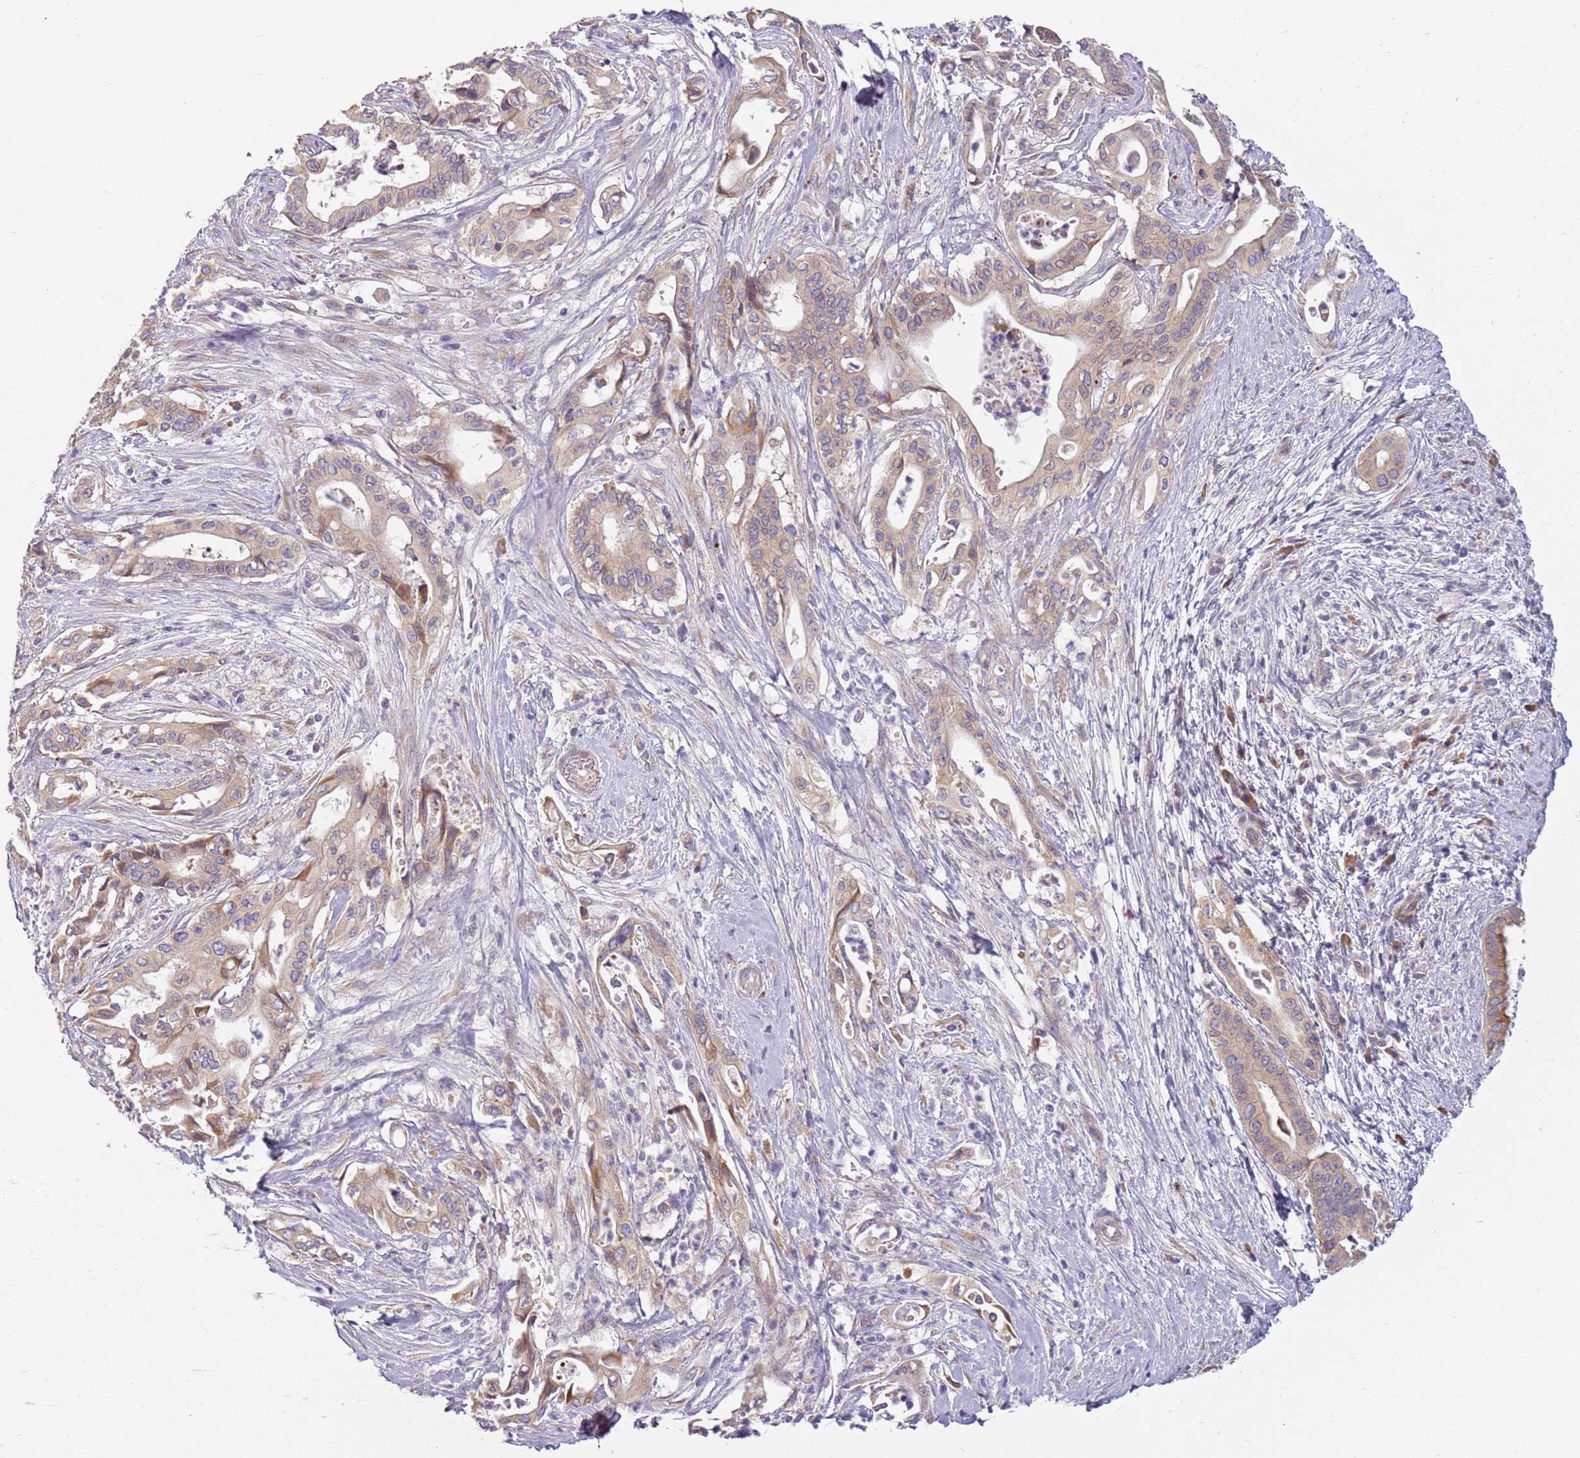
{"staining": {"intensity": "weak", "quantity": ">75%", "location": "cytoplasmic/membranous"}, "tissue": "pancreatic cancer", "cell_type": "Tumor cells", "image_type": "cancer", "snomed": [{"axis": "morphology", "description": "Adenocarcinoma, NOS"}, {"axis": "topography", "description": "Pancreas"}], "caption": "Immunohistochemistry (DAB) staining of human adenocarcinoma (pancreatic) displays weak cytoplasmic/membranous protein positivity in approximately >75% of tumor cells.", "gene": "RPS28", "patient": {"sex": "female", "age": 77}}